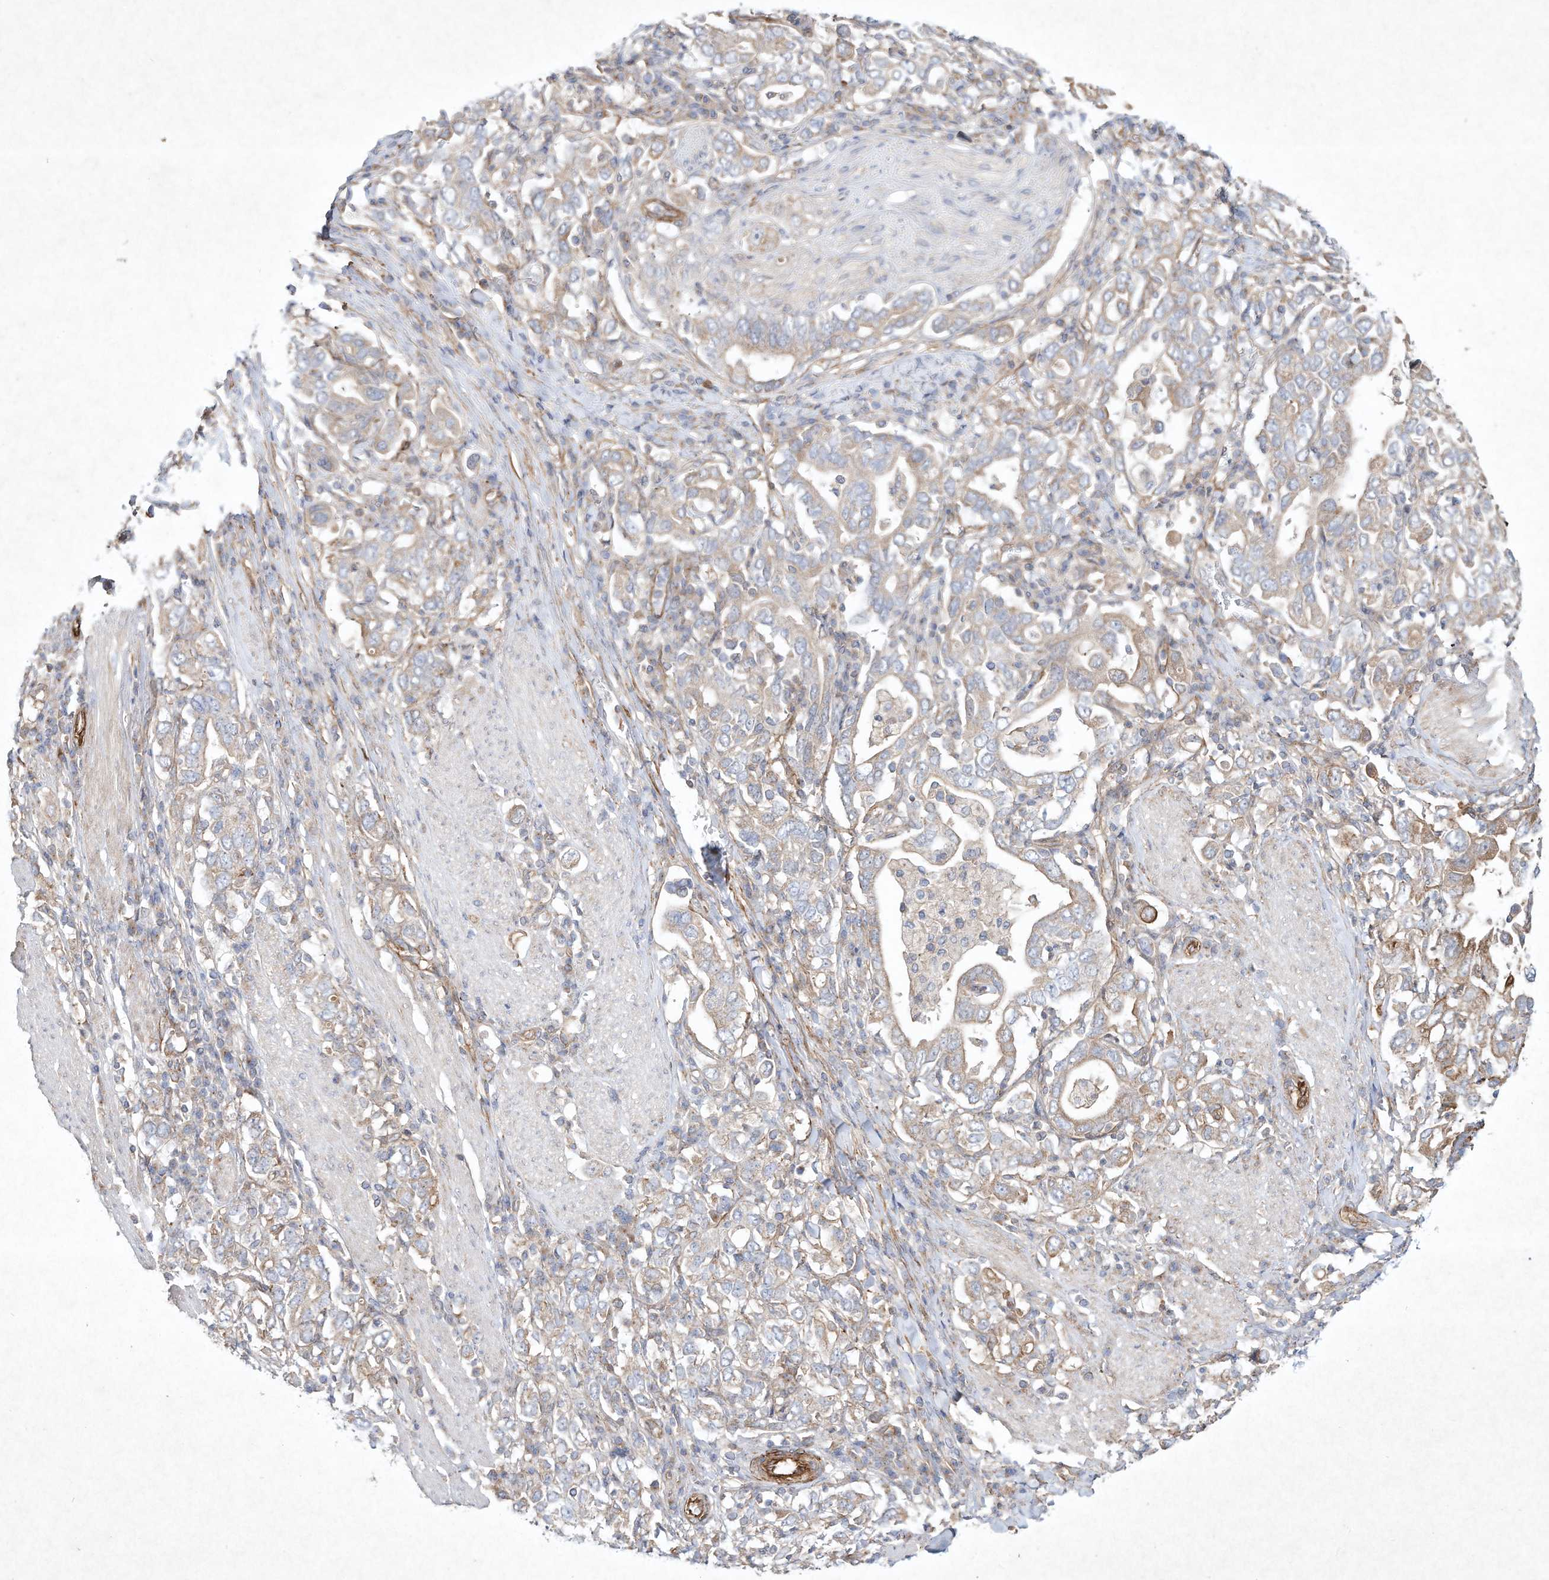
{"staining": {"intensity": "weak", "quantity": "<25%", "location": "cytoplasmic/membranous"}, "tissue": "stomach cancer", "cell_type": "Tumor cells", "image_type": "cancer", "snomed": [{"axis": "morphology", "description": "Adenocarcinoma, NOS"}, {"axis": "topography", "description": "Stomach, upper"}], "caption": "Tumor cells are negative for protein expression in human adenocarcinoma (stomach).", "gene": "HTR5A", "patient": {"sex": "male", "age": 62}}